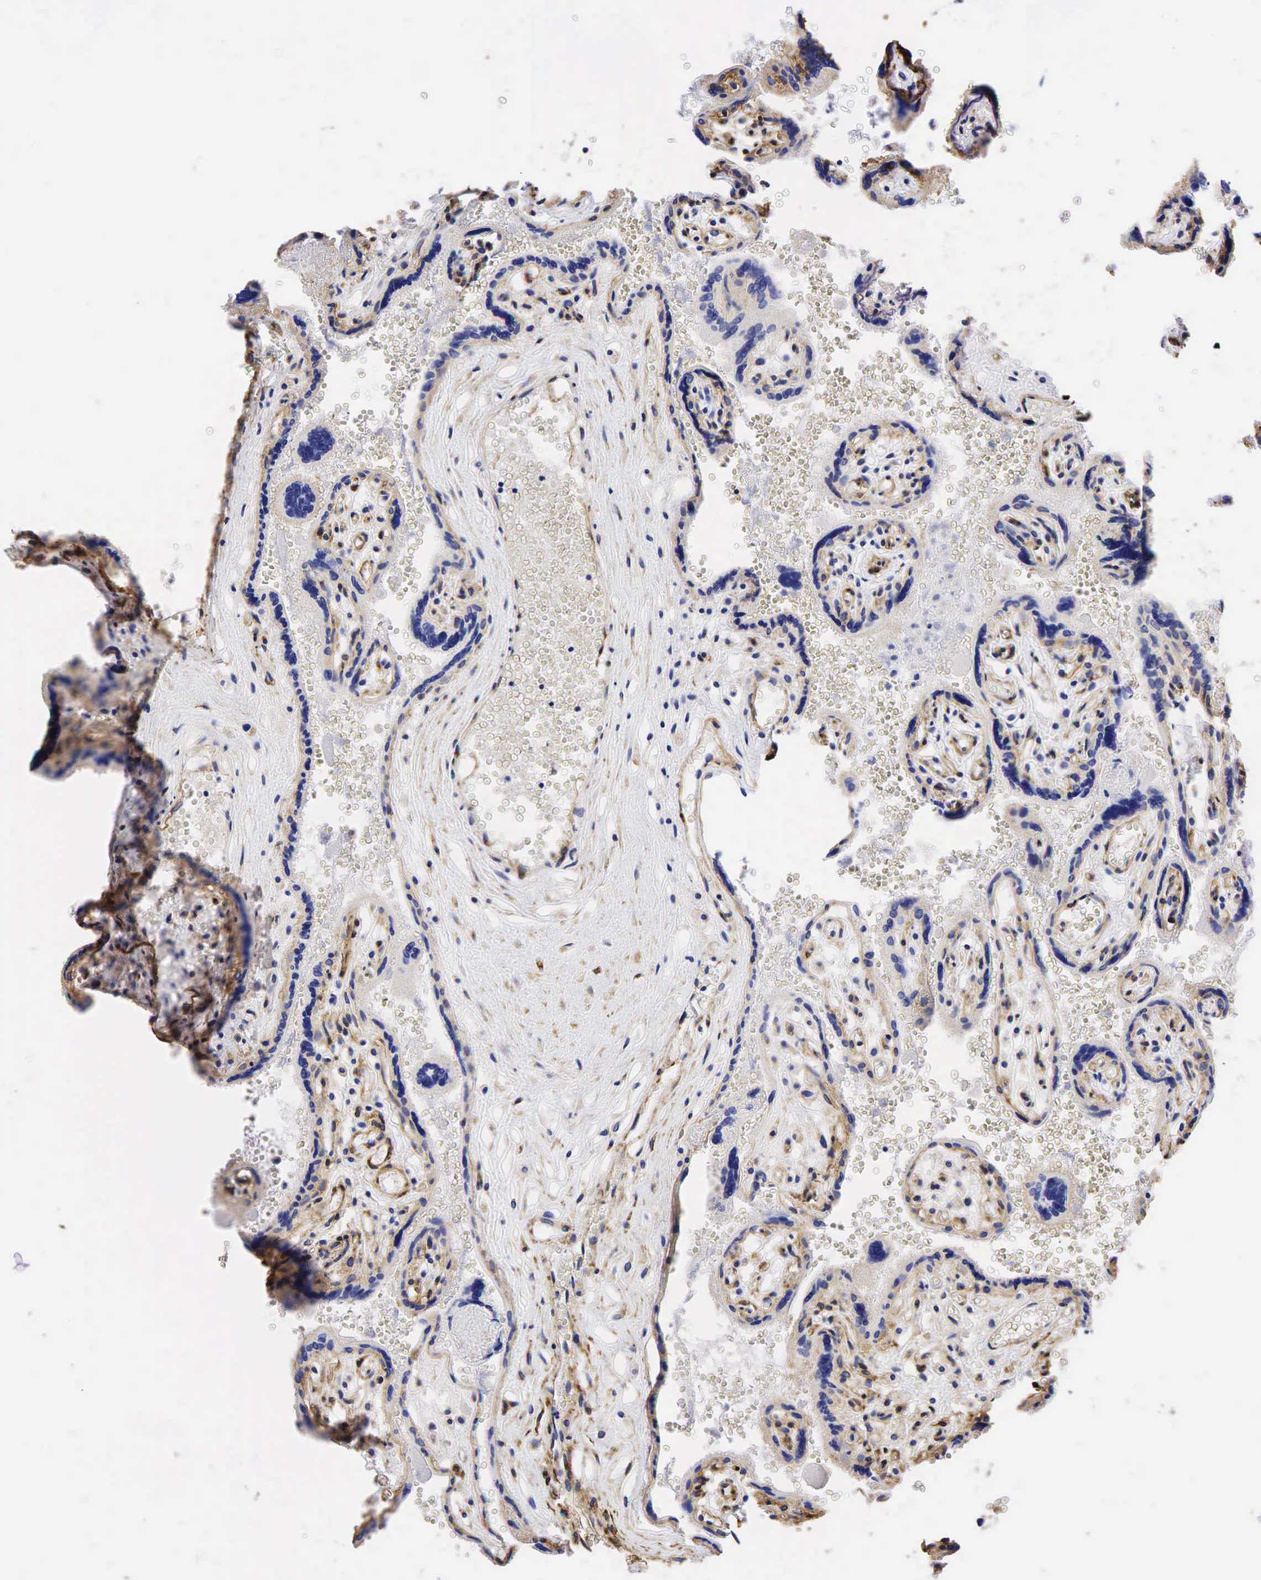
{"staining": {"intensity": "negative", "quantity": "none", "location": "none"}, "tissue": "placenta", "cell_type": "Decidual cells", "image_type": "normal", "snomed": [{"axis": "morphology", "description": "Normal tissue, NOS"}, {"axis": "topography", "description": "Placenta"}], "caption": "Decidual cells show no significant protein positivity in normal placenta. Brightfield microscopy of immunohistochemistry stained with DAB (3,3'-diaminobenzidine) (brown) and hematoxylin (blue), captured at high magnification.", "gene": "CD99", "patient": {"sex": "female", "age": 40}}